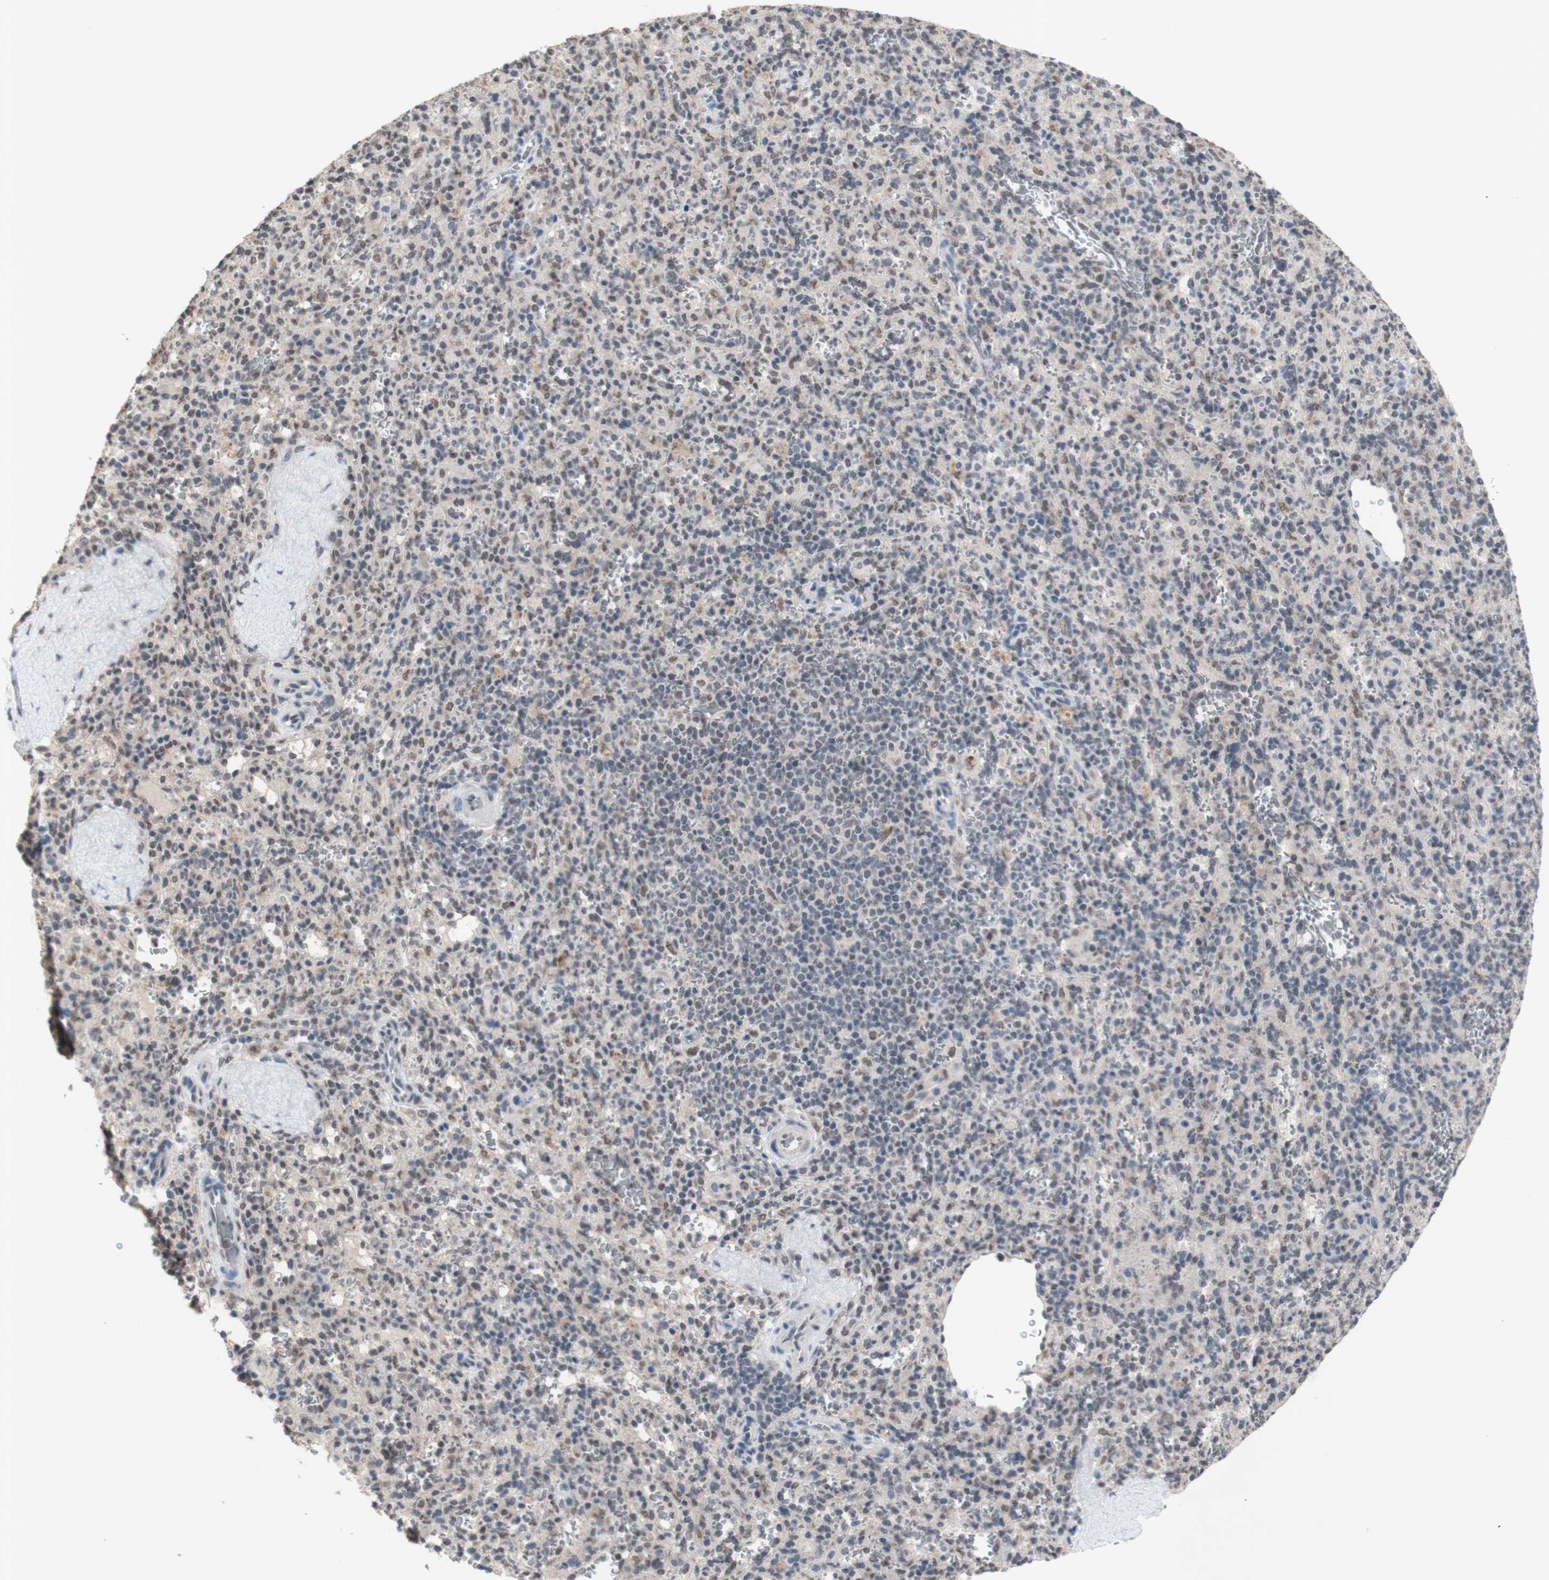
{"staining": {"intensity": "weak", "quantity": "25%-75%", "location": "nuclear"}, "tissue": "spleen", "cell_type": "Cells in red pulp", "image_type": "normal", "snomed": [{"axis": "morphology", "description": "Normal tissue, NOS"}, {"axis": "topography", "description": "Spleen"}], "caption": "This image exhibits unremarkable spleen stained with immunohistochemistry (IHC) to label a protein in brown. The nuclear of cells in red pulp show weak positivity for the protein. Nuclei are counter-stained blue.", "gene": "SFPQ", "patient": {"sex": "male", "age": 36}}